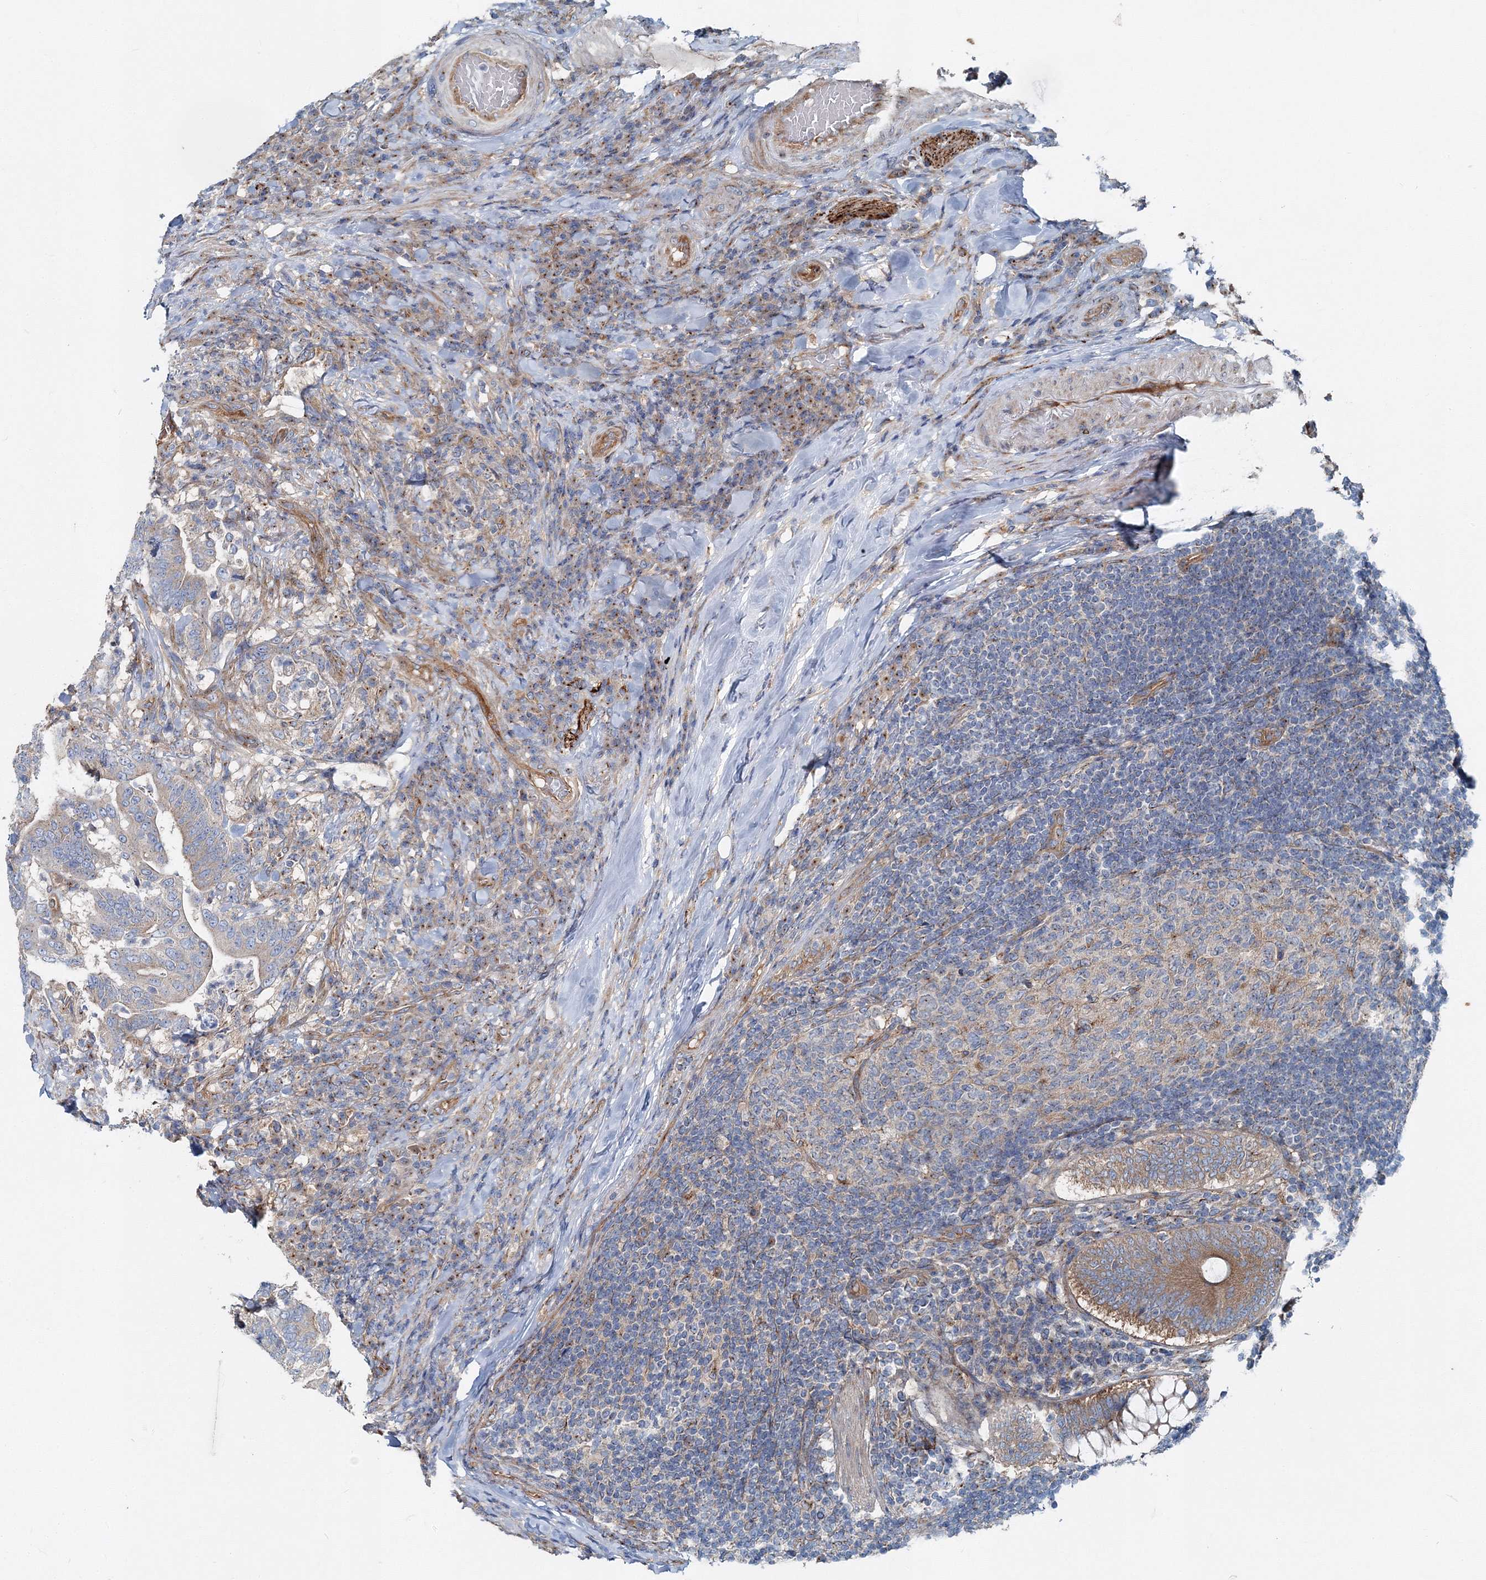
{"staining": {"intensity": "weak", "quantity": ">75%", "location": "cytoplasmic/membranous"}, "tissue": "colorectal cancer", "cell_type": "Tumor cells", "image_type": "cancer", "snomed": [{"axis": "morphology", "description": "Adenocarcinoma, NOS"}, {"axis": "topography", "description": "Colon"}], "caption": "Weak cytoplasmic/membranous staining for a protein is identified in approximately >75% of tumor cells of adenocarcinoma (colorectal) using immunohistochemistry.", "gene": "MPHOSPH9", "patient": {"sex": "female", "age": 66}}